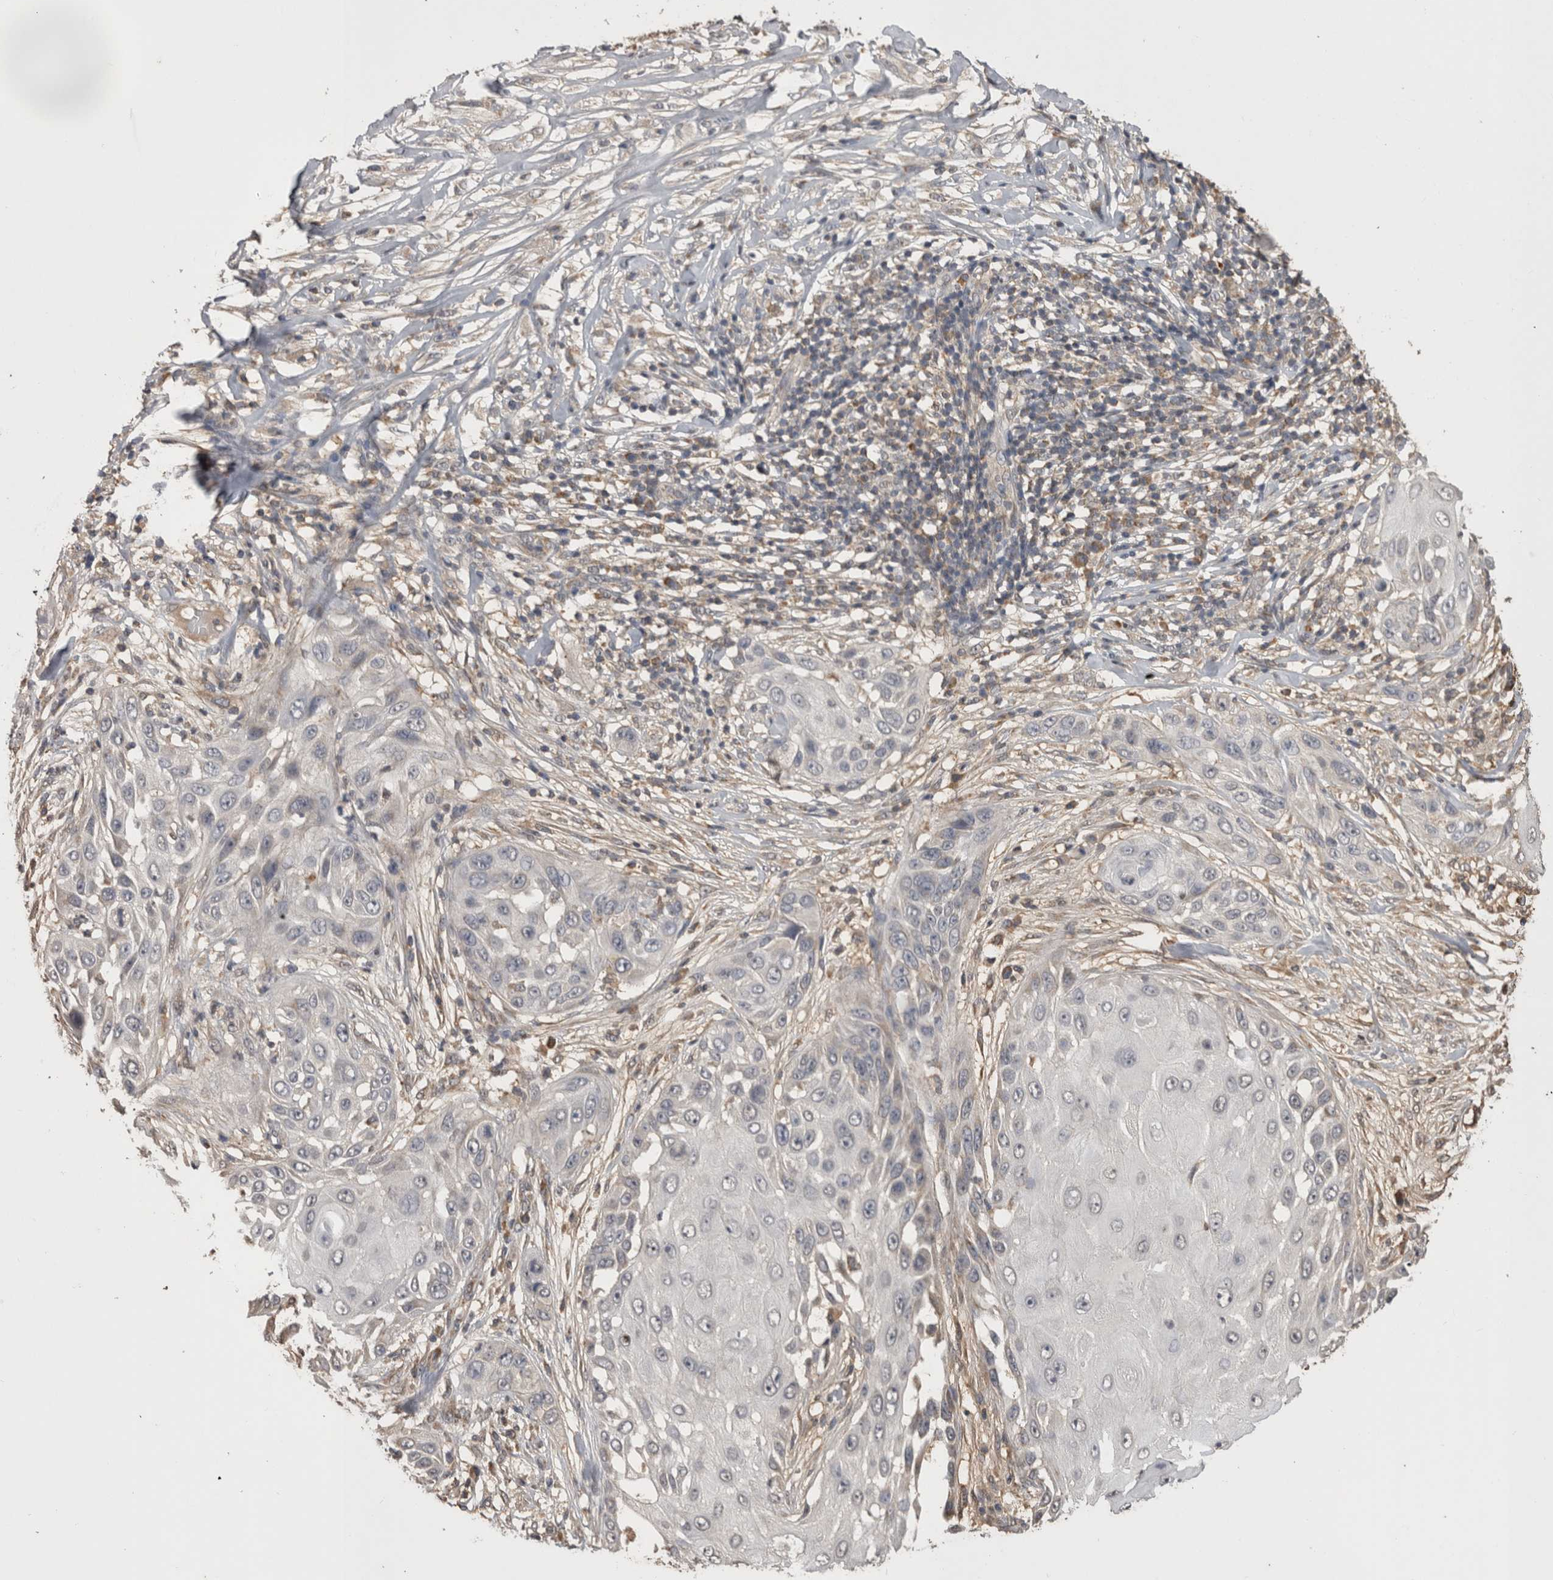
{"staining": {"intensity": "negative", "quantity": "none", "location": "none"}, "tissue": "skin cancer", "cell_type": "Tumor cells", "image_type": "cancer", "snomed": [{"axis": "morphology", "description": "Squamous cell carcinoma, NOS"}, {"axis": "topography", "description": "Skin"}], "caption": "Immunohistochemistry (IHC) photomicrograph of skin cancer stained for a protein (brown), which reveals no expression in tumor cells. (DAB immunohistochemistry (IHC) visualized using brightfield microscopy, high magnification).", "gene": "PREP", "patient": {"sex": "female", "age": 44}}